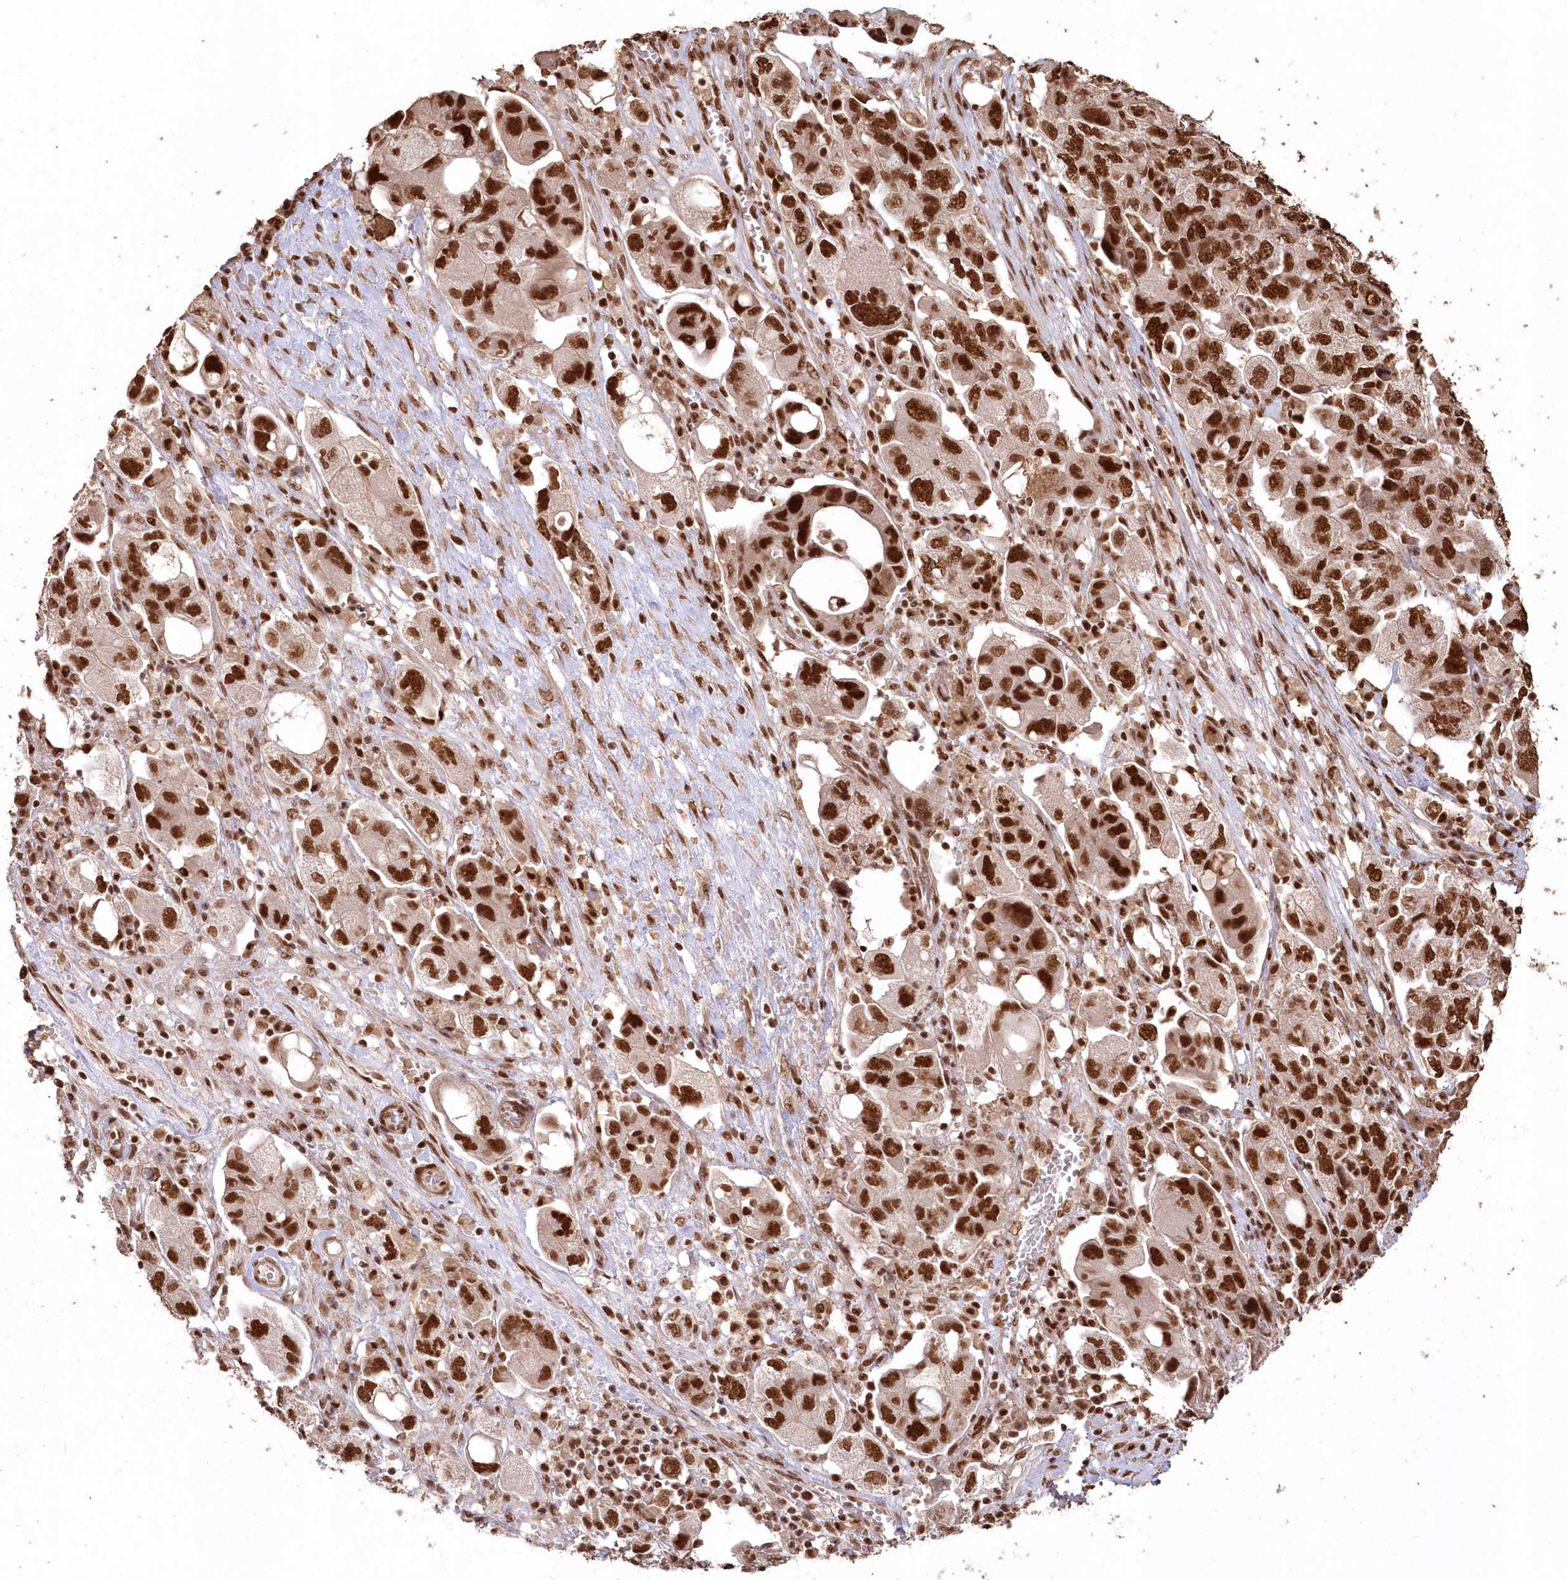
{"staining": {"intensity": "strong", "quantity": ">75%", "location": "nuclear"}, "tissue": "ovarian cancer", "cell_type": "Tumor cells", "image_type": "cancer", "snomed": [{"axis": "morphology", "description": "Carcinoma, NOS"}, {"axis": "morphology", "description": "Cystadenocarcinoma, serous, NOS"}, {"axis": "topography", "description": "Ovary"}], "caption": "This photomicrograph demonstrates immunohistochemistry (IHC) staining of human serous cystadenocarcinoma (ovarian), with high strong nuclear expression in approximately >75% of tumor cells.", "gene": "PDS5A", "patient": {"sex": "female", "age": 69}}